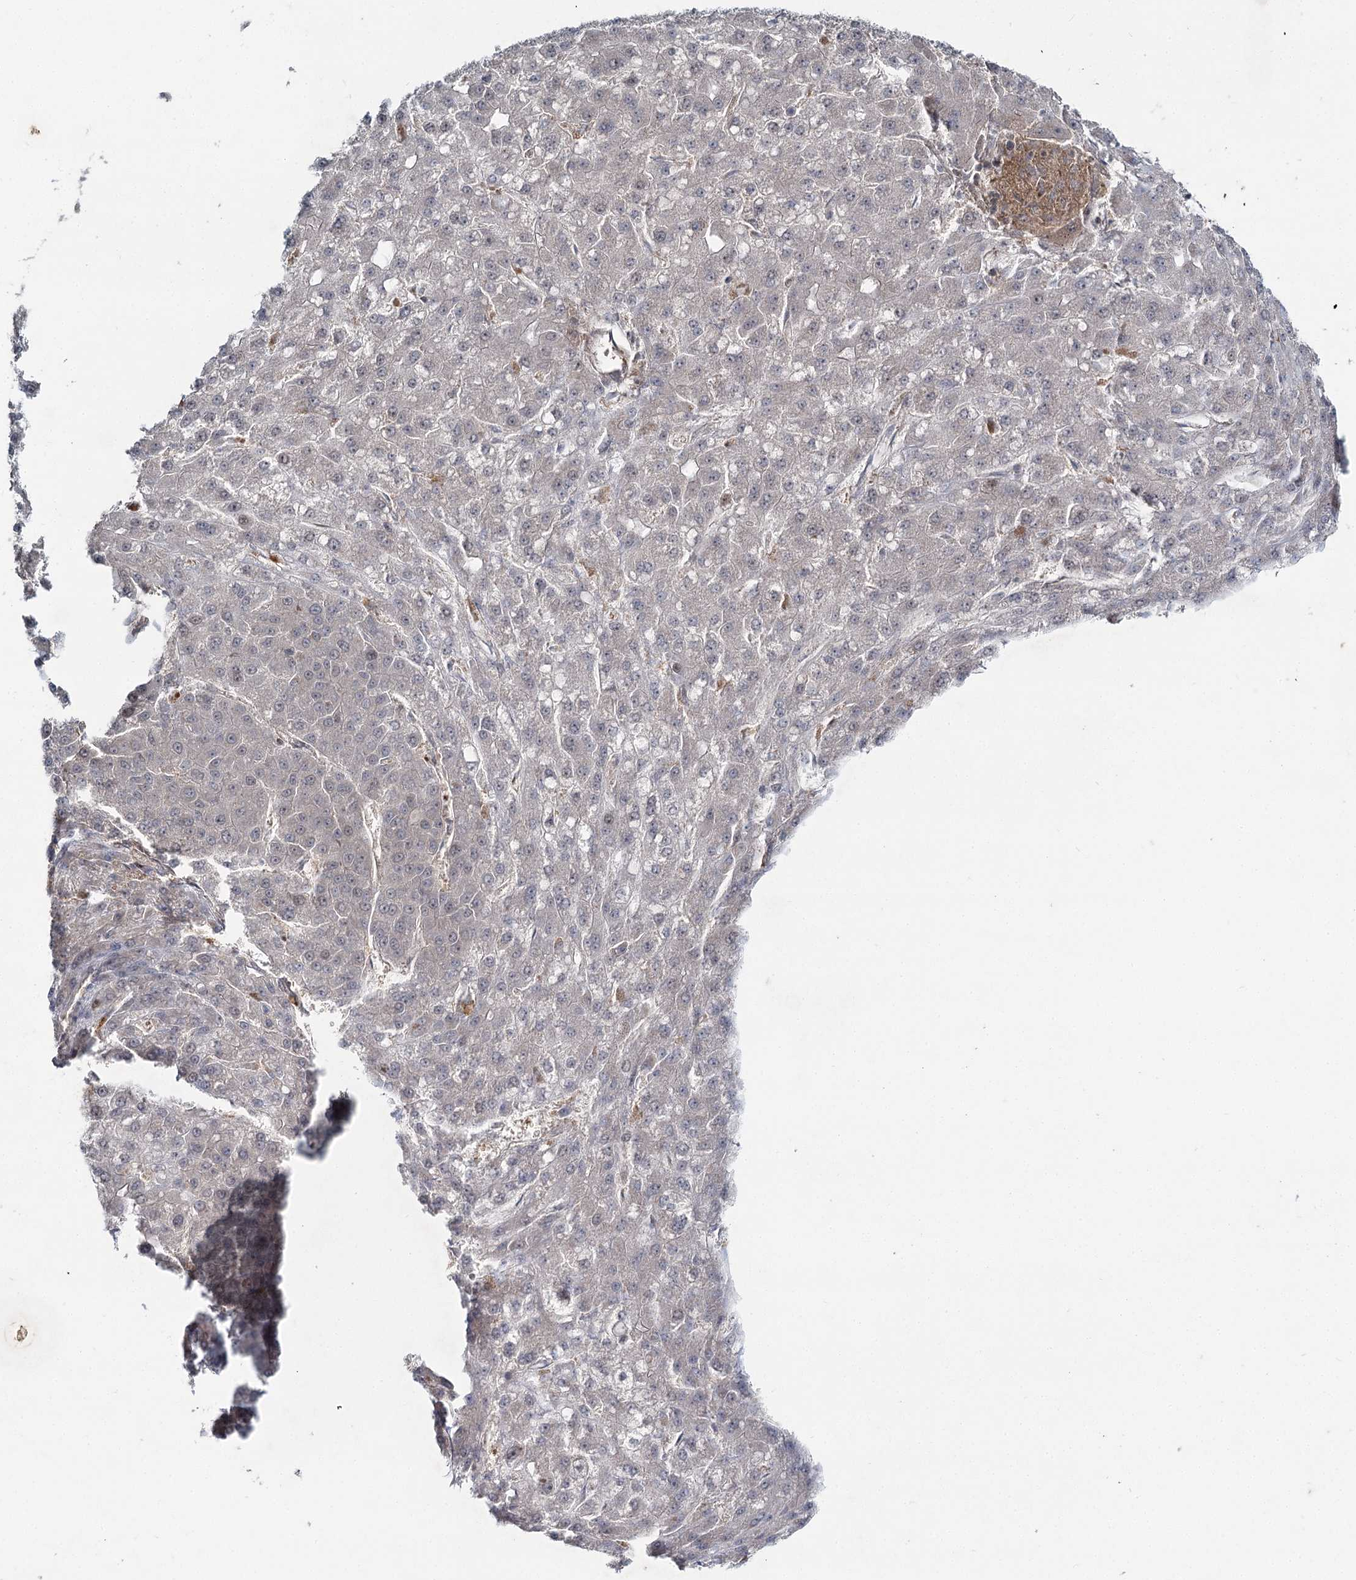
{"staining": {"intensity": "weak", "quantity": "<25%", "location": "nuclear"}, "tissue": "liver cancer", "cell_type": "Tumor cells", "image_type": "cancer", "snomed": [{"axis": "morphology", "description": "Carcinoma, Hepatocellular, NOS"}, {"axis": "topography", "description": "Liver"}], "caption": "A high-resolution image shows immunohistochemistry staining of liver cancer (hepatocellular carcinoma), which displays no significant staining in tumor cells.", "gene": "WDR44", "patient": {"sex": "male", "age": 67}}